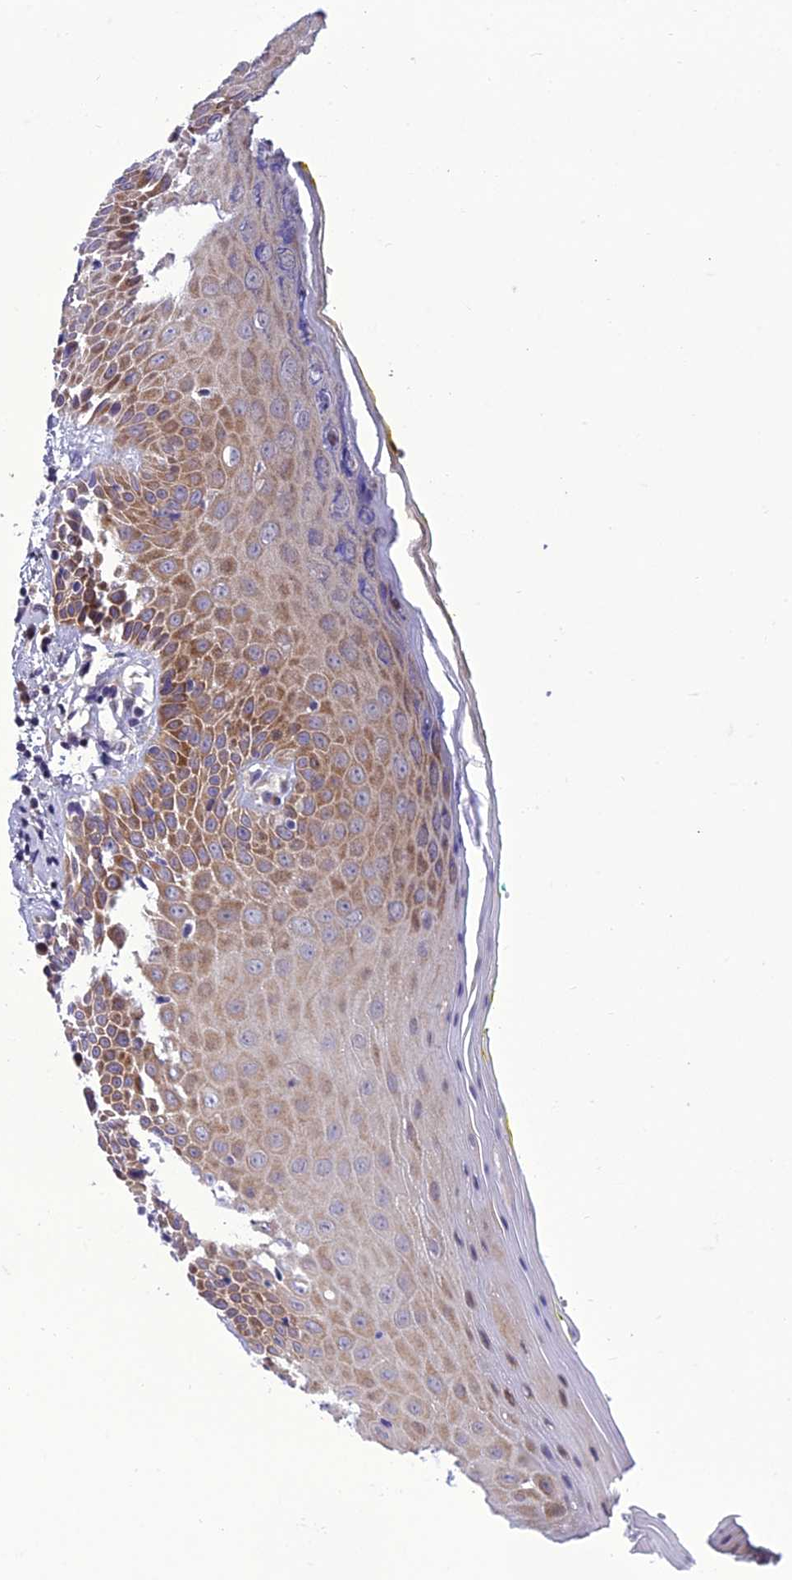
{"staining": {"intensity": "moderate", "quantity": ">75%", "location": "cytoplasmic/membranous"}, "tissue": "oral mucosa", "cell_type": "Squamous epithelial cells", "image_type": "normal", "snomed": [{"axis": "morphology", "description": "Normal tissue, NOS"}, {"axis": "morphology", "description": "Squamous cell carcinoma, NOS"}, {"axis": "topography", "description": "Oral tissue"}, {"axis": "topography", "description": "Head-Neck"}], "caption": "This is a micrograph of immunohistochemistry staining of normal oral mucosa, which shows moderate expression in the cytoplasmic/membranous of squamous epithelial cells.", "gene": "GAB4", "patient": {"sex": "female", "age": 70}}